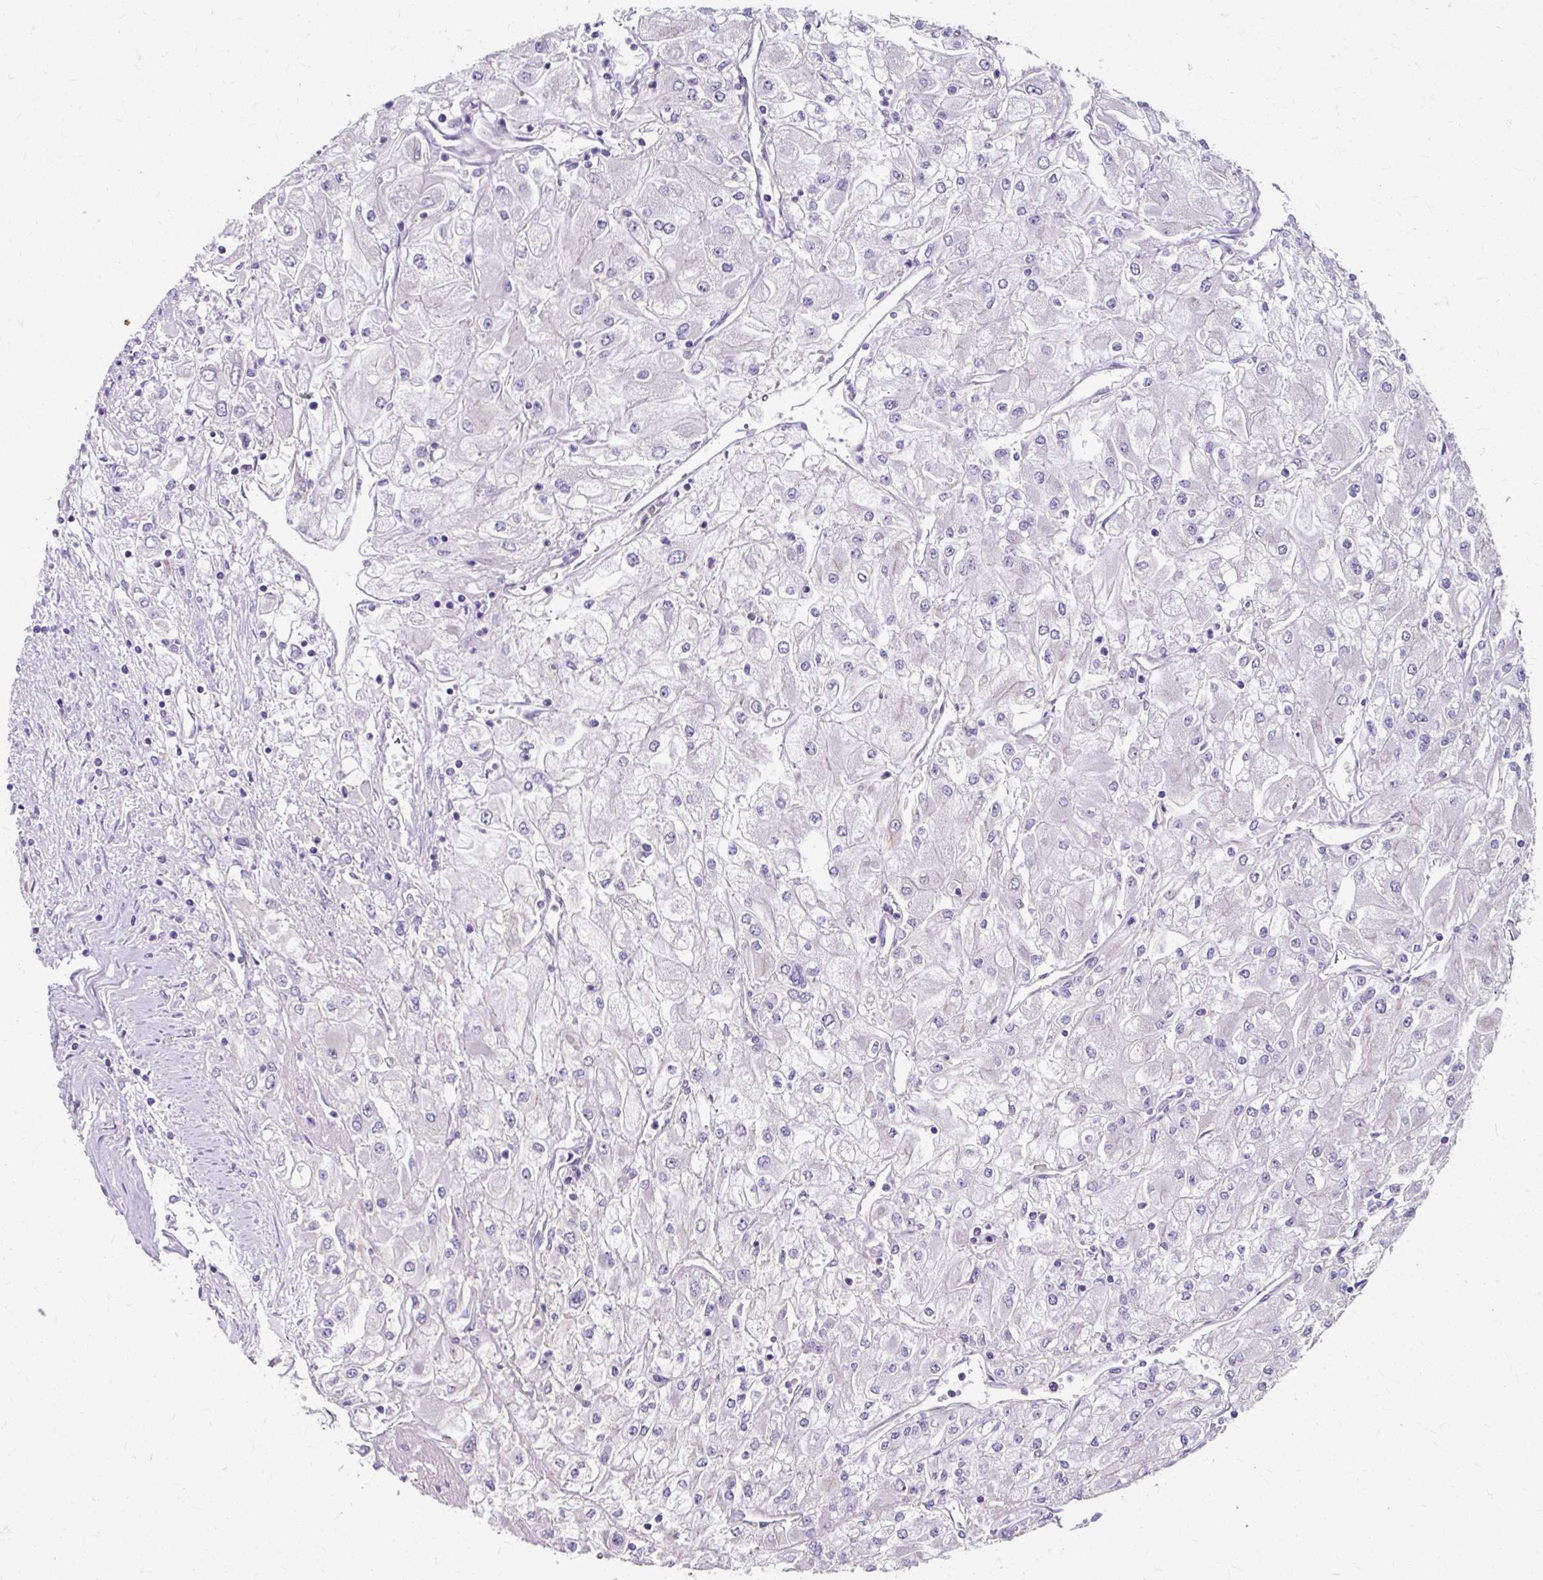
{"staining": {"intensity": "negative", "quantity": "none", "location": "none"}, "tissue": "renal cancer", "cell_type": "Tumor cells", "image_type": "cancer", "snomed": [{"axis": "morphology", "description": "Adenocarcinoma, NOS"}, {"axis": "topography", "description": "Kidney"}], "caption": "High magnification brightfield microscopy of renal cancer (adenocarcinoma) stained with DAB (brown) and counterstained with hematoxylin (blue): tumor cells show no significant positivity.", "gene": "ZNF555", "patient": {"sex": "male", "age": 80}}